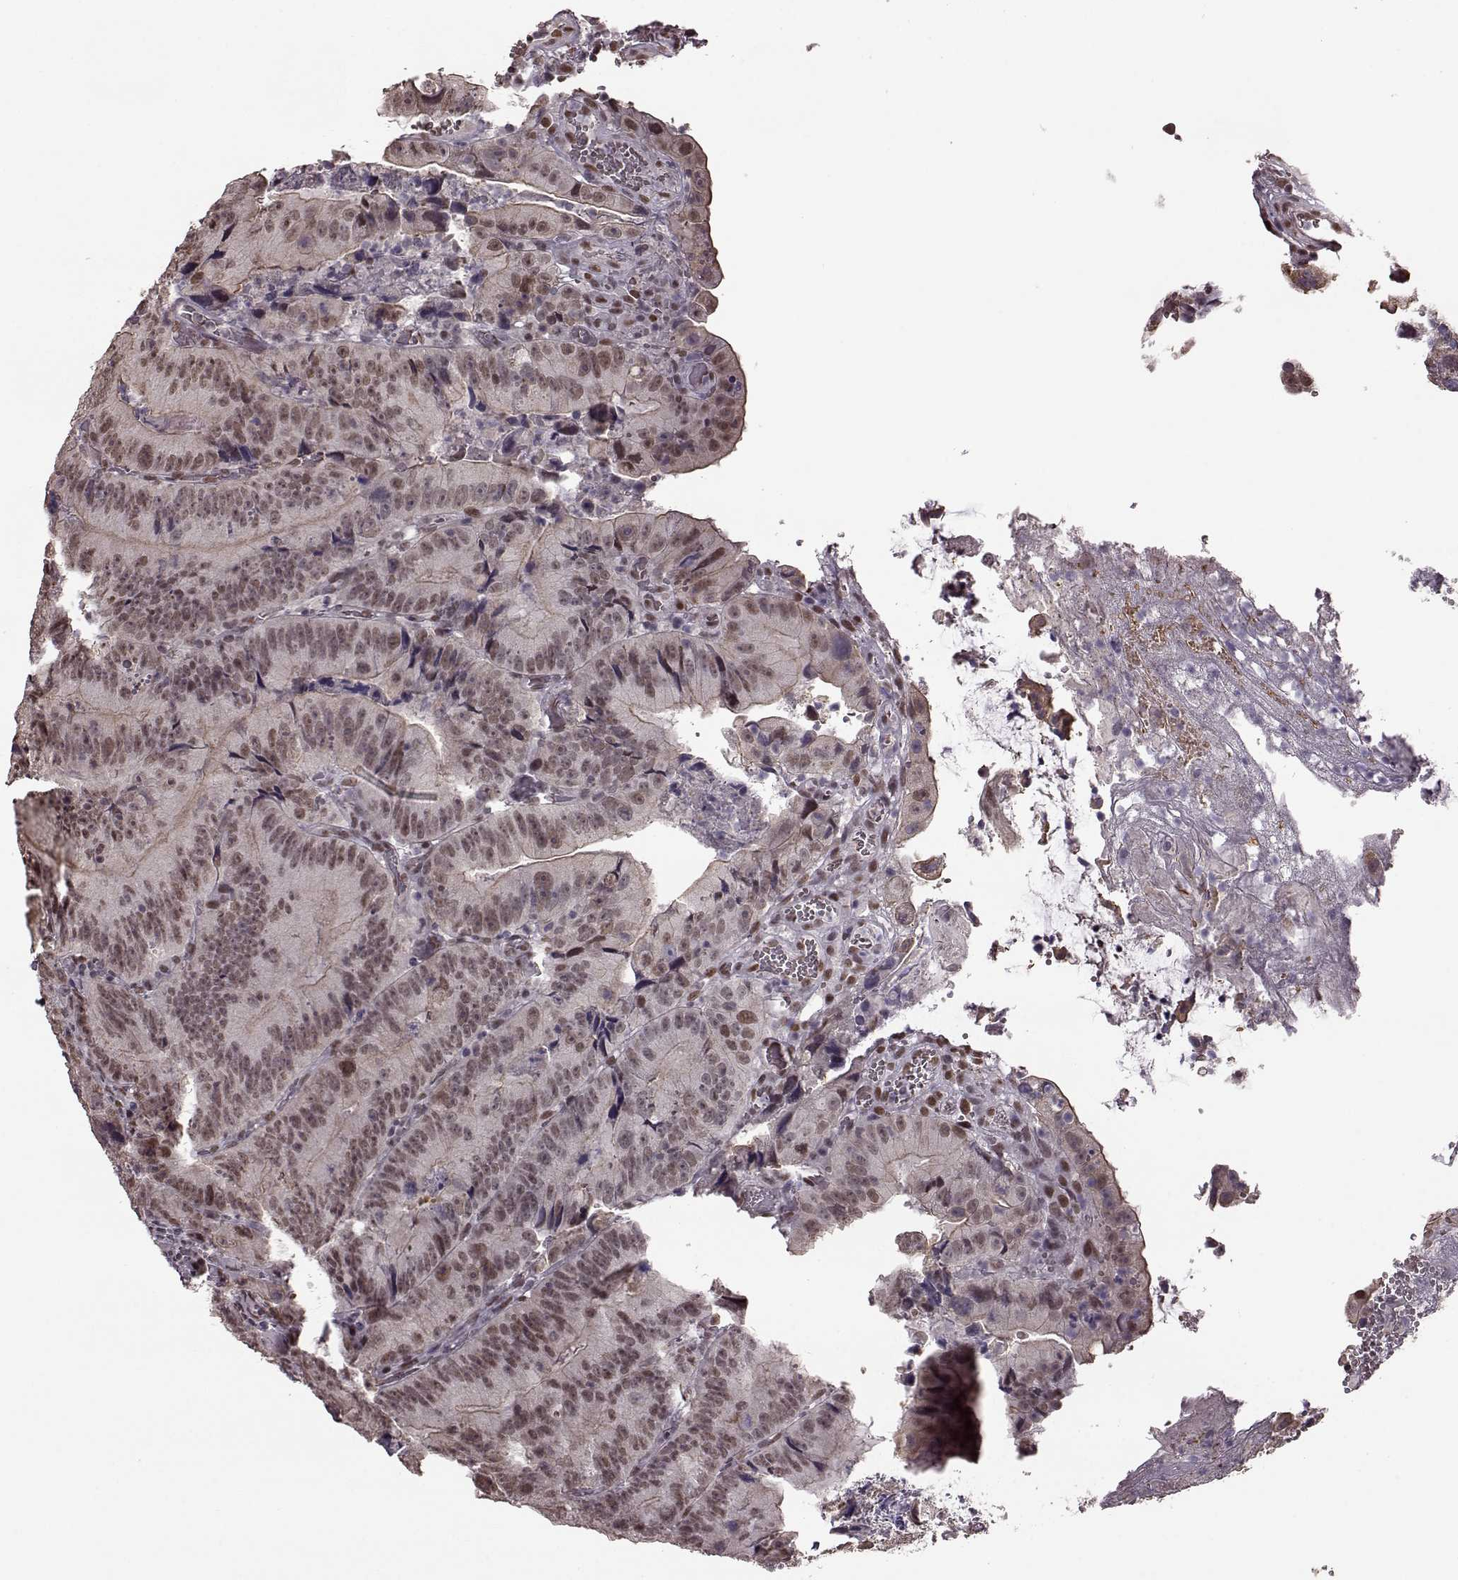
{"staining": {"intensity": "weak", "quantity": ">75%", "location": "nuclear"}, "tissue": "colorectal cancer", "cell_type": "Tumor cells", "image_type": "cancer", "snomed": [{"axis": "morphology", "description": "Adenocarcinoma, NOS"}, {"axis": "topography", "description": "Colon"}], "caption": "Colorectal adenocarcinoma stained for a protein shows weak nuclear positivity in tumor cells.", "gene": "FTO", "patient": {"sex": "female", "age": 86}}